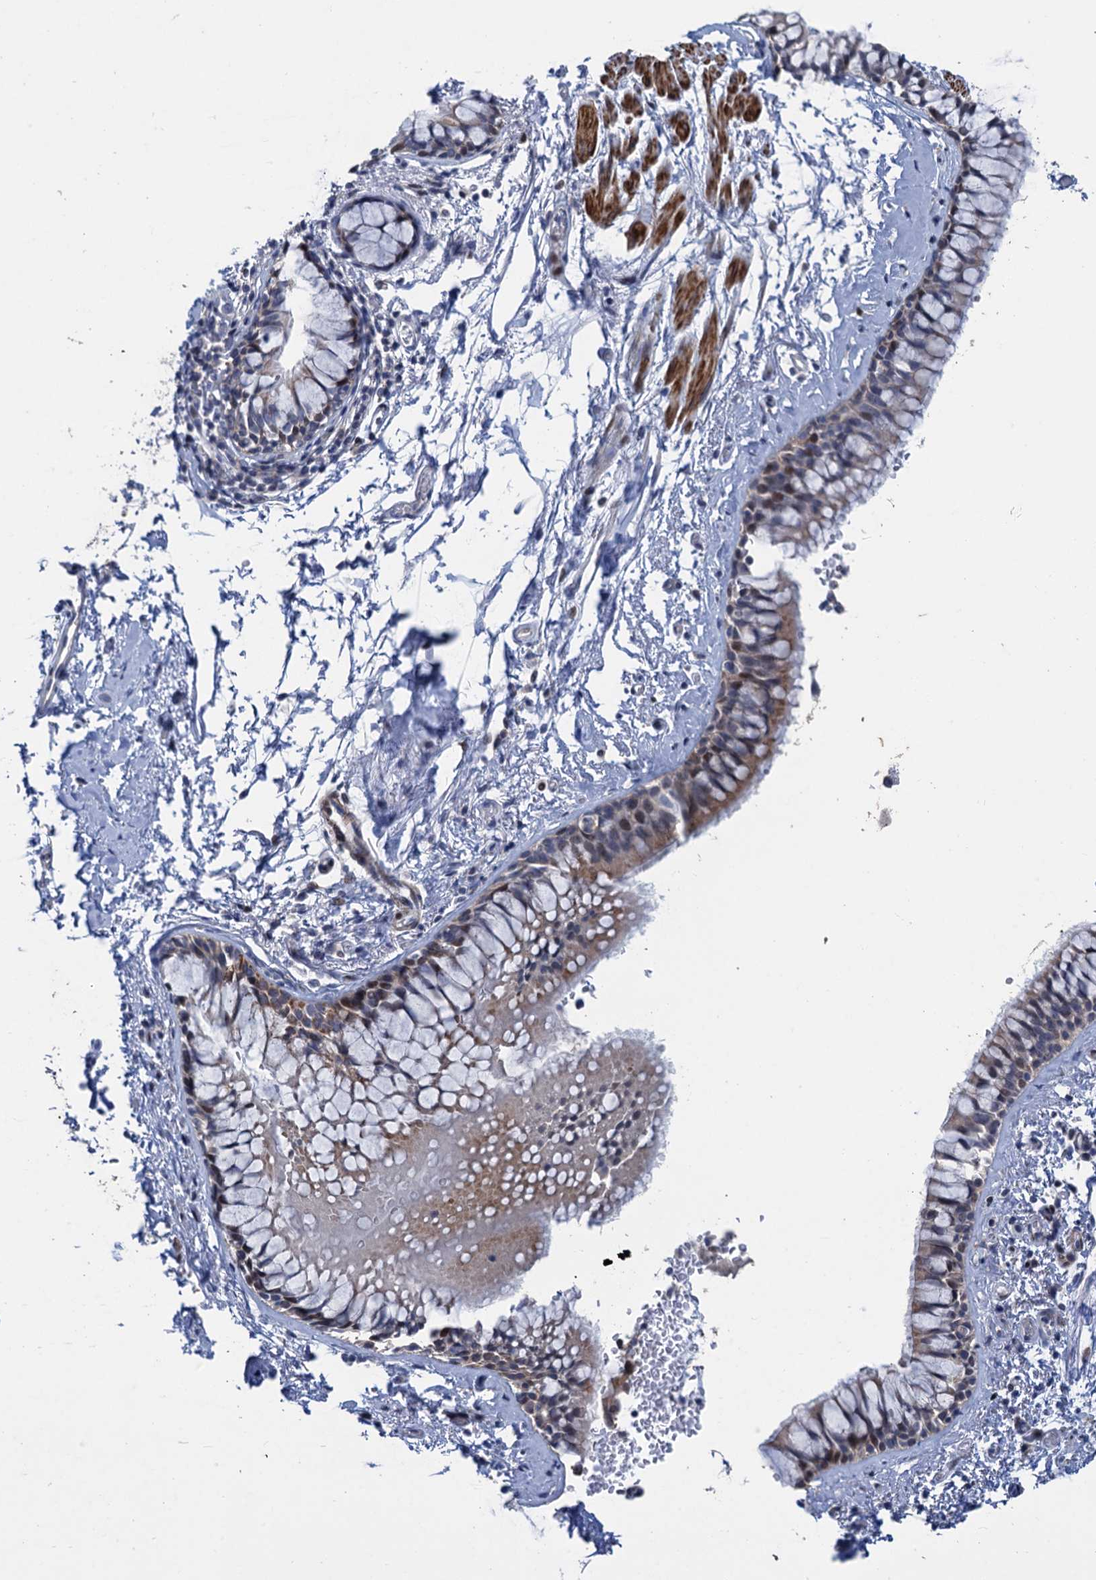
{"staining": {"intensity": "weak", "quantity": "25%-75%", "location": "cytoplasmic/membranous,nuclear"}, "tissue": "bronchus", "cell_type": "Respiratory epithelial cells", "image_type": "normal", "snomed": [{"axis": "morphology", "description": "Normal tissue, NOS"}, {"axis": "morphology", "description": "Inflammation, NOS"}, {"axis": "topography", "description": "Cartilage tissue"}, {"axis": "topography", "description": "Bronchus"}, {"axis": "topography", "description": "Lung"}], "caption": "Normal bronchus was stained to show a protein in brown. There is low levels of weak cytoplasmic/membranous,nuclear staining in approximately 25%-75% of respiratory epithelial cells. (DAB IHC, brown staining for protein, blue staining for nuclei).", "gene": "ESYT3", "patient": {"sex": "female", "age": 64}}